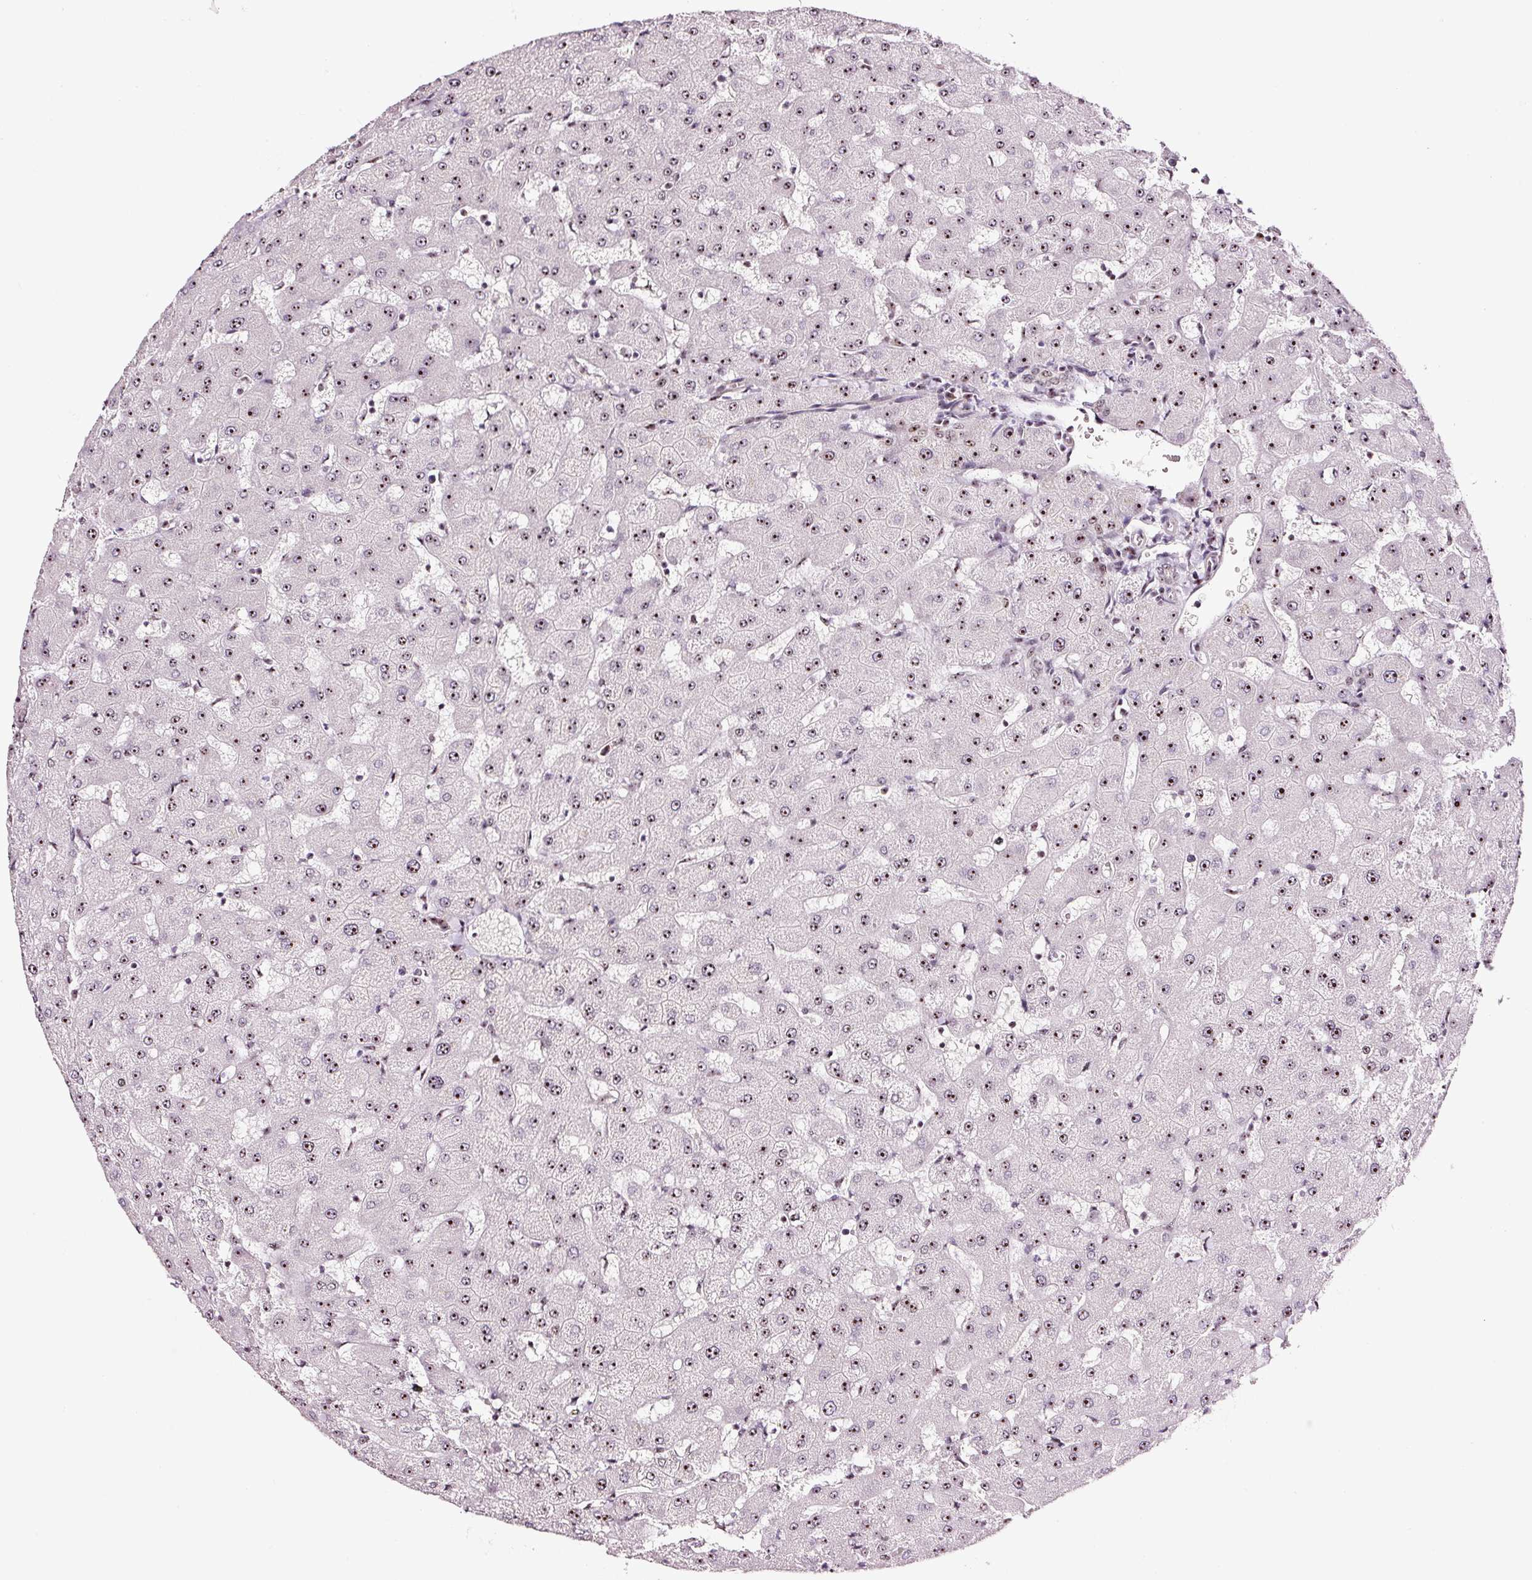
{"staining": {"intensity": "moderate", "quantity": ">75%", "location": "nuclear"}, "tissue": "liver", "cell_type": "Cholangiocytes", "image_type": "normal", "snomed": [{"axis": "morphology", "description": "Normal tissue, NOS"}, {"axis": "topography", "description": "Liver"}], "caption": "This micrograph reveals immunohistochemistry (IHC) staining of normal human liver, with medium moderate nuclear positivity in about >75% of cholangiocytes.", "gene": "GNL3", "patient": {"sex": "female", "age": 63}}